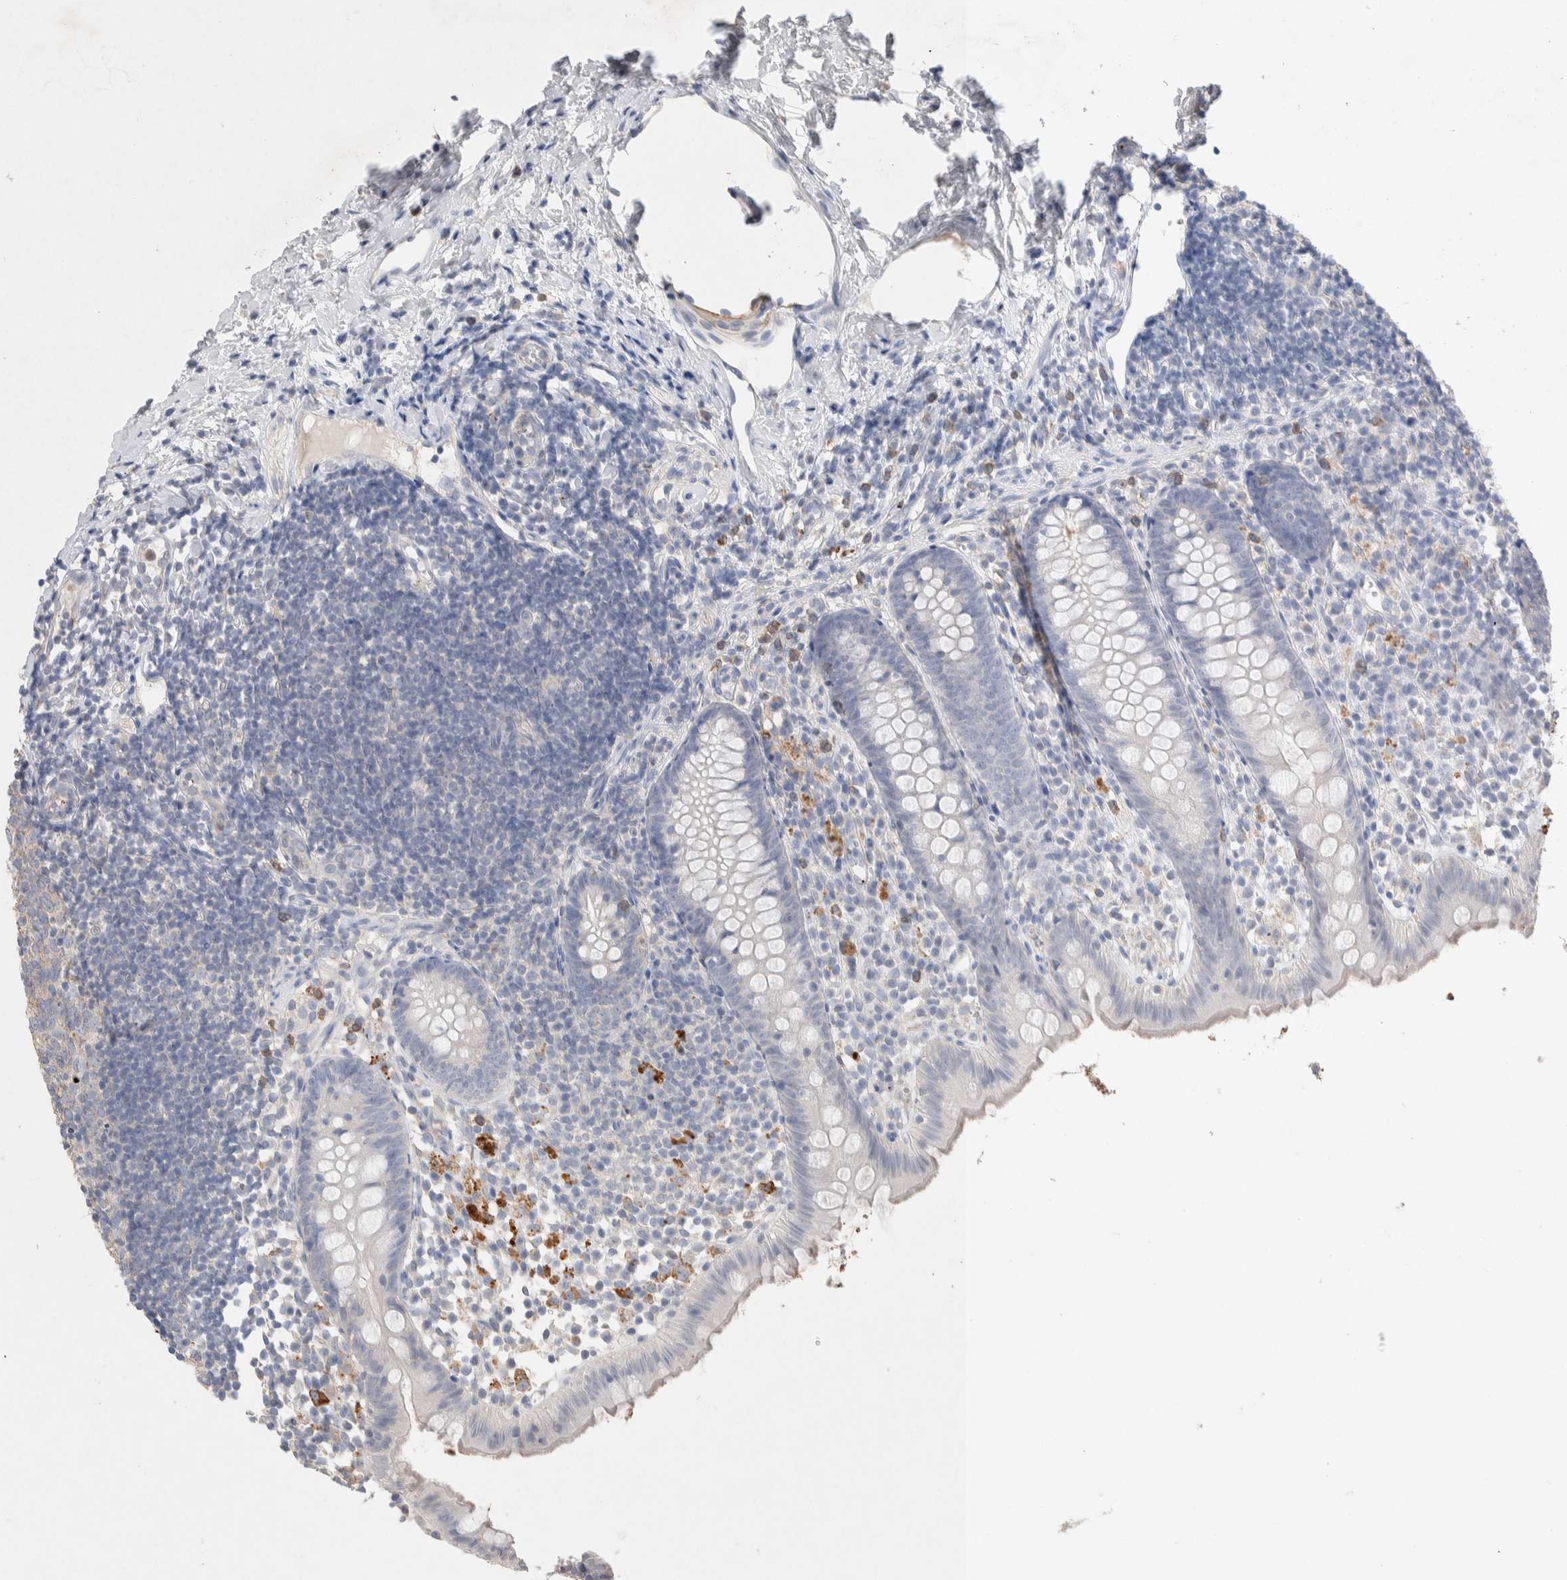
{"staining": {"intensity": "negative", "quantity": "none", "location": "none"}, "tissue": "appendix", "cell_type": "Glandular cells", "image_type": "normal", "snomed": [{"axis": "morphology", "description": "Normal tissue, NOS"}, {"axis": "topography", "description": "Appendix"}], "caption": "DAB immunohistochemical staining of unremarkable appendix shows no significant positivity in glandular cells. (Stains: DAB immunohistochemistry (IHC) with hematoxylin counter stain, Microscopy: brightfield microscopy at high magnification).", "gene": "FFAR2", "patient": {"sex": "female", "age": 20}}